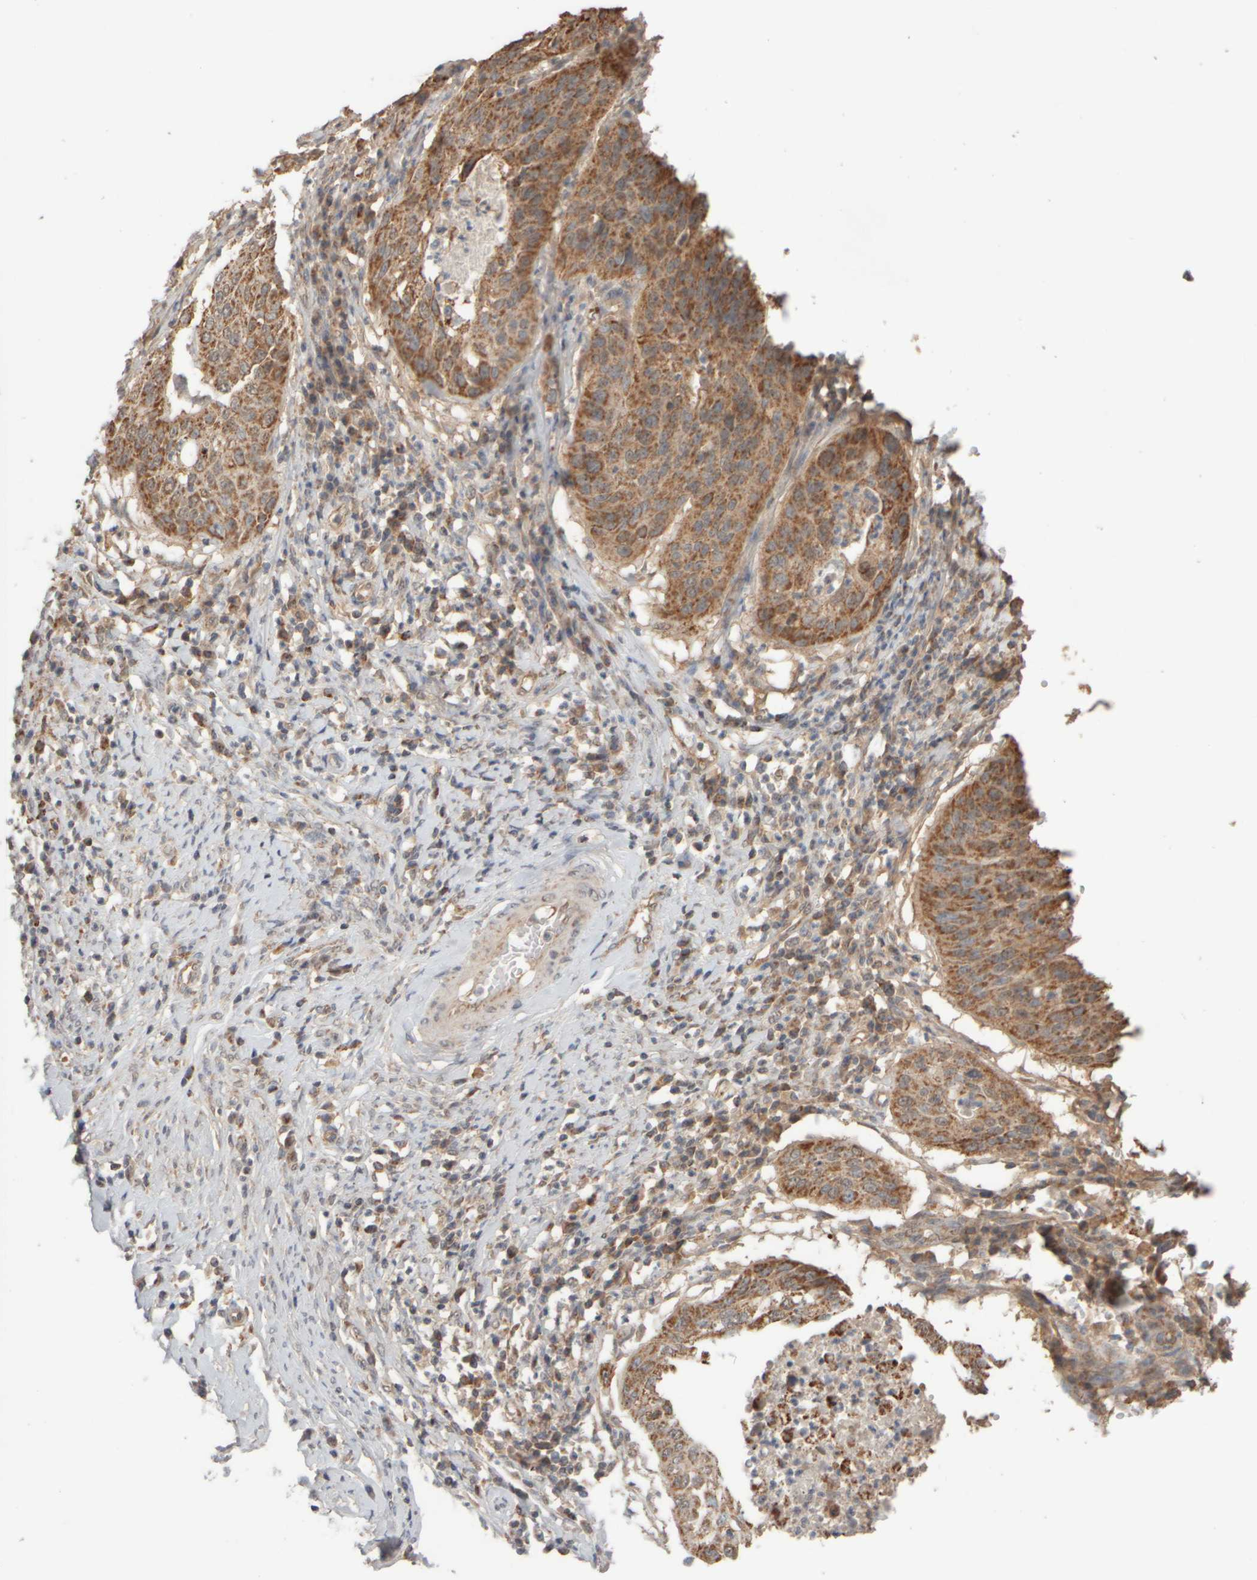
{"staining": {"intensity": "moderate", "quantity": ">75%", "location": "cytoplasmic/membranous"}, "tissue": "cervical cancer", "cell_type": "Tumor cells", "image_type": "cancer", "snomed": [{"axis": "morphology", "description": "Normal tissue, NOS"}, {"axis": "morphology", "description": "Squamous cell carcinoma, NOS"}, {"axis": "topography", "description": "Cervix"}], "caption": "A histopathology image showing moderate cytoplasmic/membranous positivity in about >75% of tumor cells in cervical cancer, as visualized by brown immunohistochemical staining.", "gene": "EIF2B3", "patient": {"sex": "female", "age": 39}}